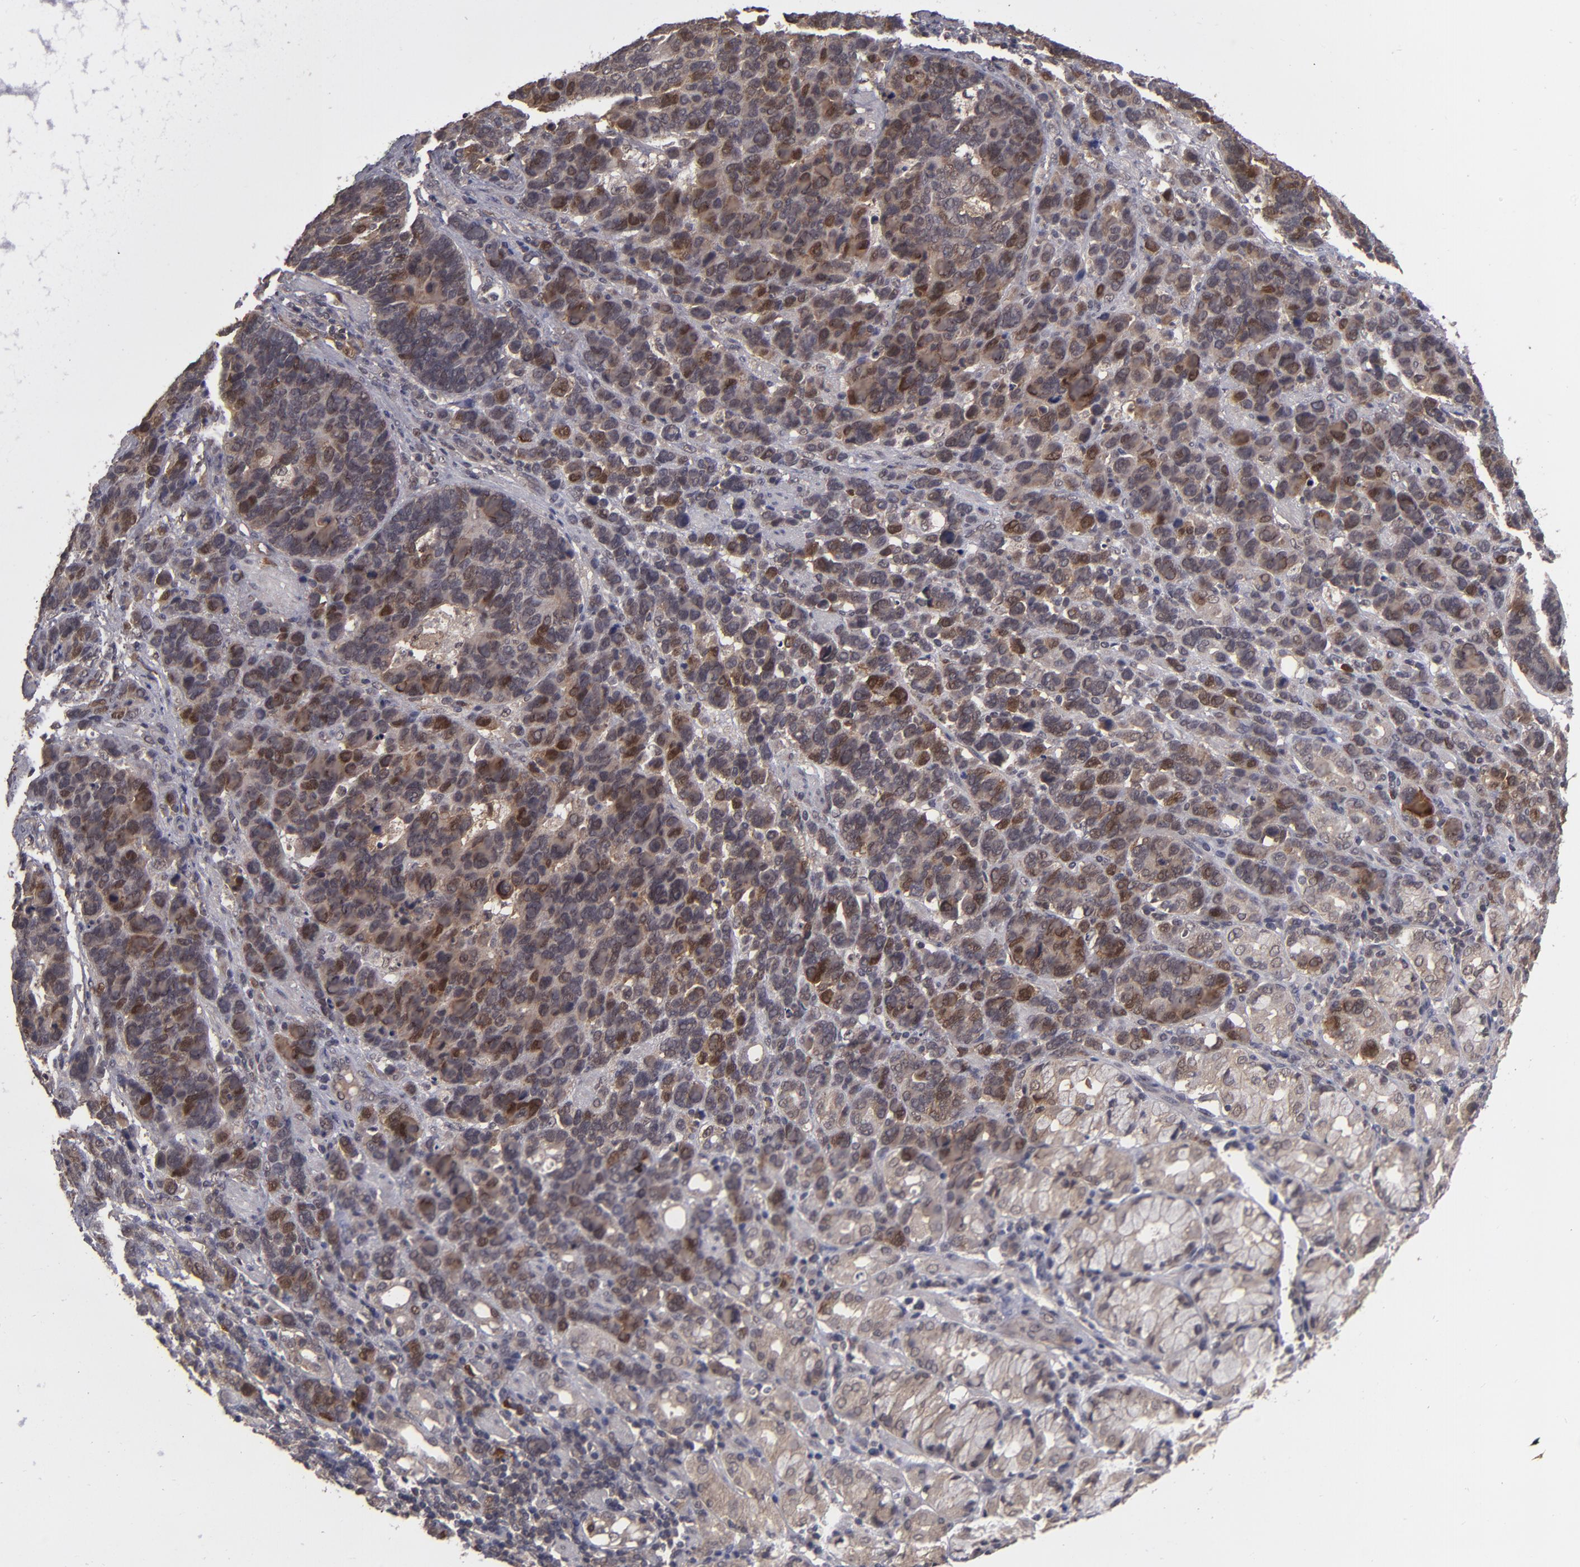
{"staining": {"intensity": "moderate", "quantity": "25%-75%", "location": "cytoplasmic/membranous,nuclear"}, "tissue": "stomach cancer", "cell_type": "Tumor cells", "image_type": "cancer", "snomed": [{"axis": "morphology", "description": "Adenocarcinoma, NOS"}, {"axis": "topography", "description": "Stomach, upper"}], "caption": "IHC photomicrograph of neoplastic tissue: human stomach cancer (adenocarcinoma) stained using IHC demonstrates medium levels of moderate protein expression localized specifically in the cytoplasmic/membranous and nuclear of tumor cells, appearing as a cytoplasmic/membranous and nuclear brown color.", "gene": "TYMS", "patient": {"sex": "male", "age": 71}}